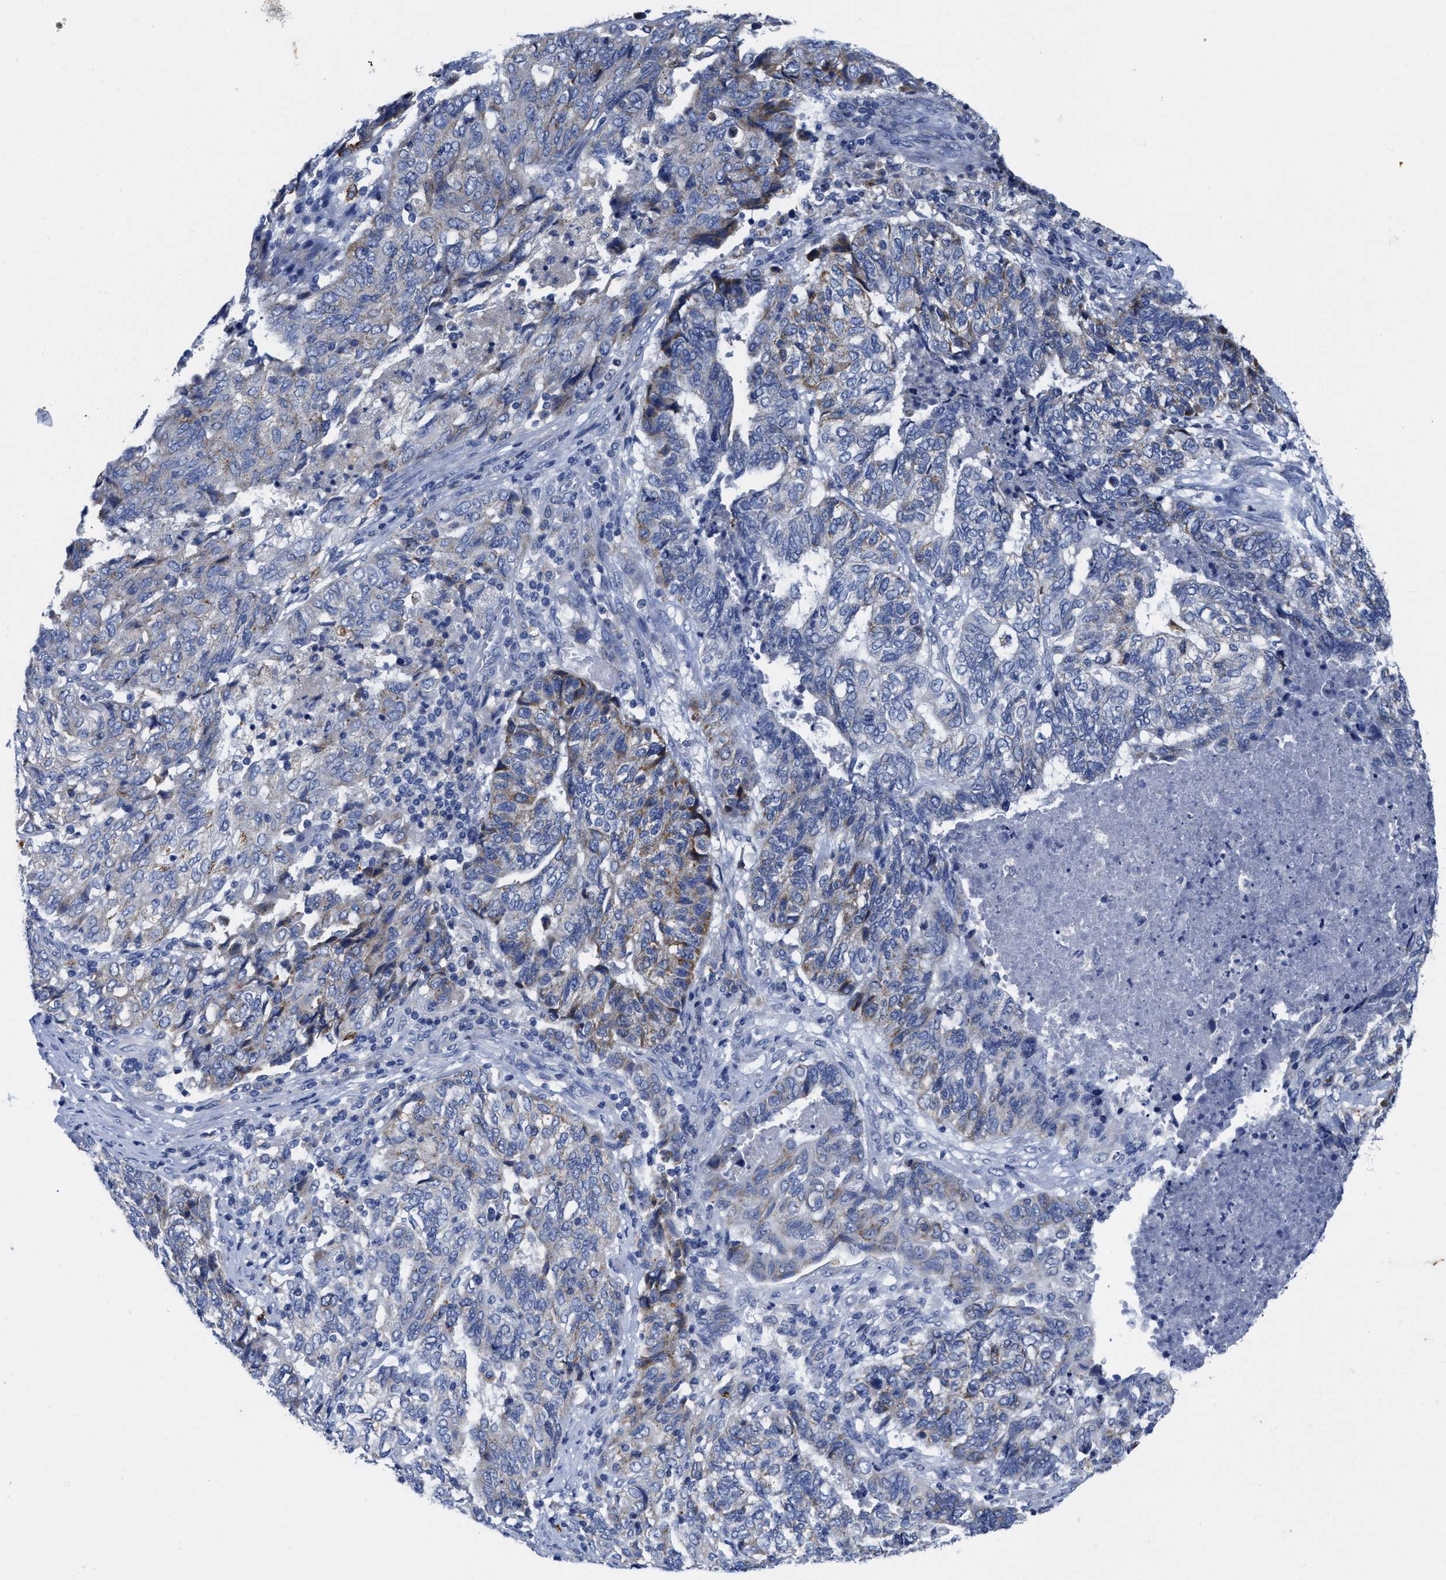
{"staining": {"intensity": "weak", "quantity": "<25%", "location": "cytoplasmic/membranous"}, "tissue": "endometrial cancer", "cell_type": "Tumor cells", "image_type": "cancer", "snomed": [{"axis": "morphology", "description": "Adenocarcinoma, NOS"}, {"axis": "topography", "description": "Endometrium"}], "caption": "Endometrial cancer was stained to show a protein in brown. There is no significant staining in tumor cells. (Brightfield microscopy of DAB immunohistochemistry (IHC) at high magnification).", "gene": "TBRG4", "patient": {"sex": "female", "age": 80}}